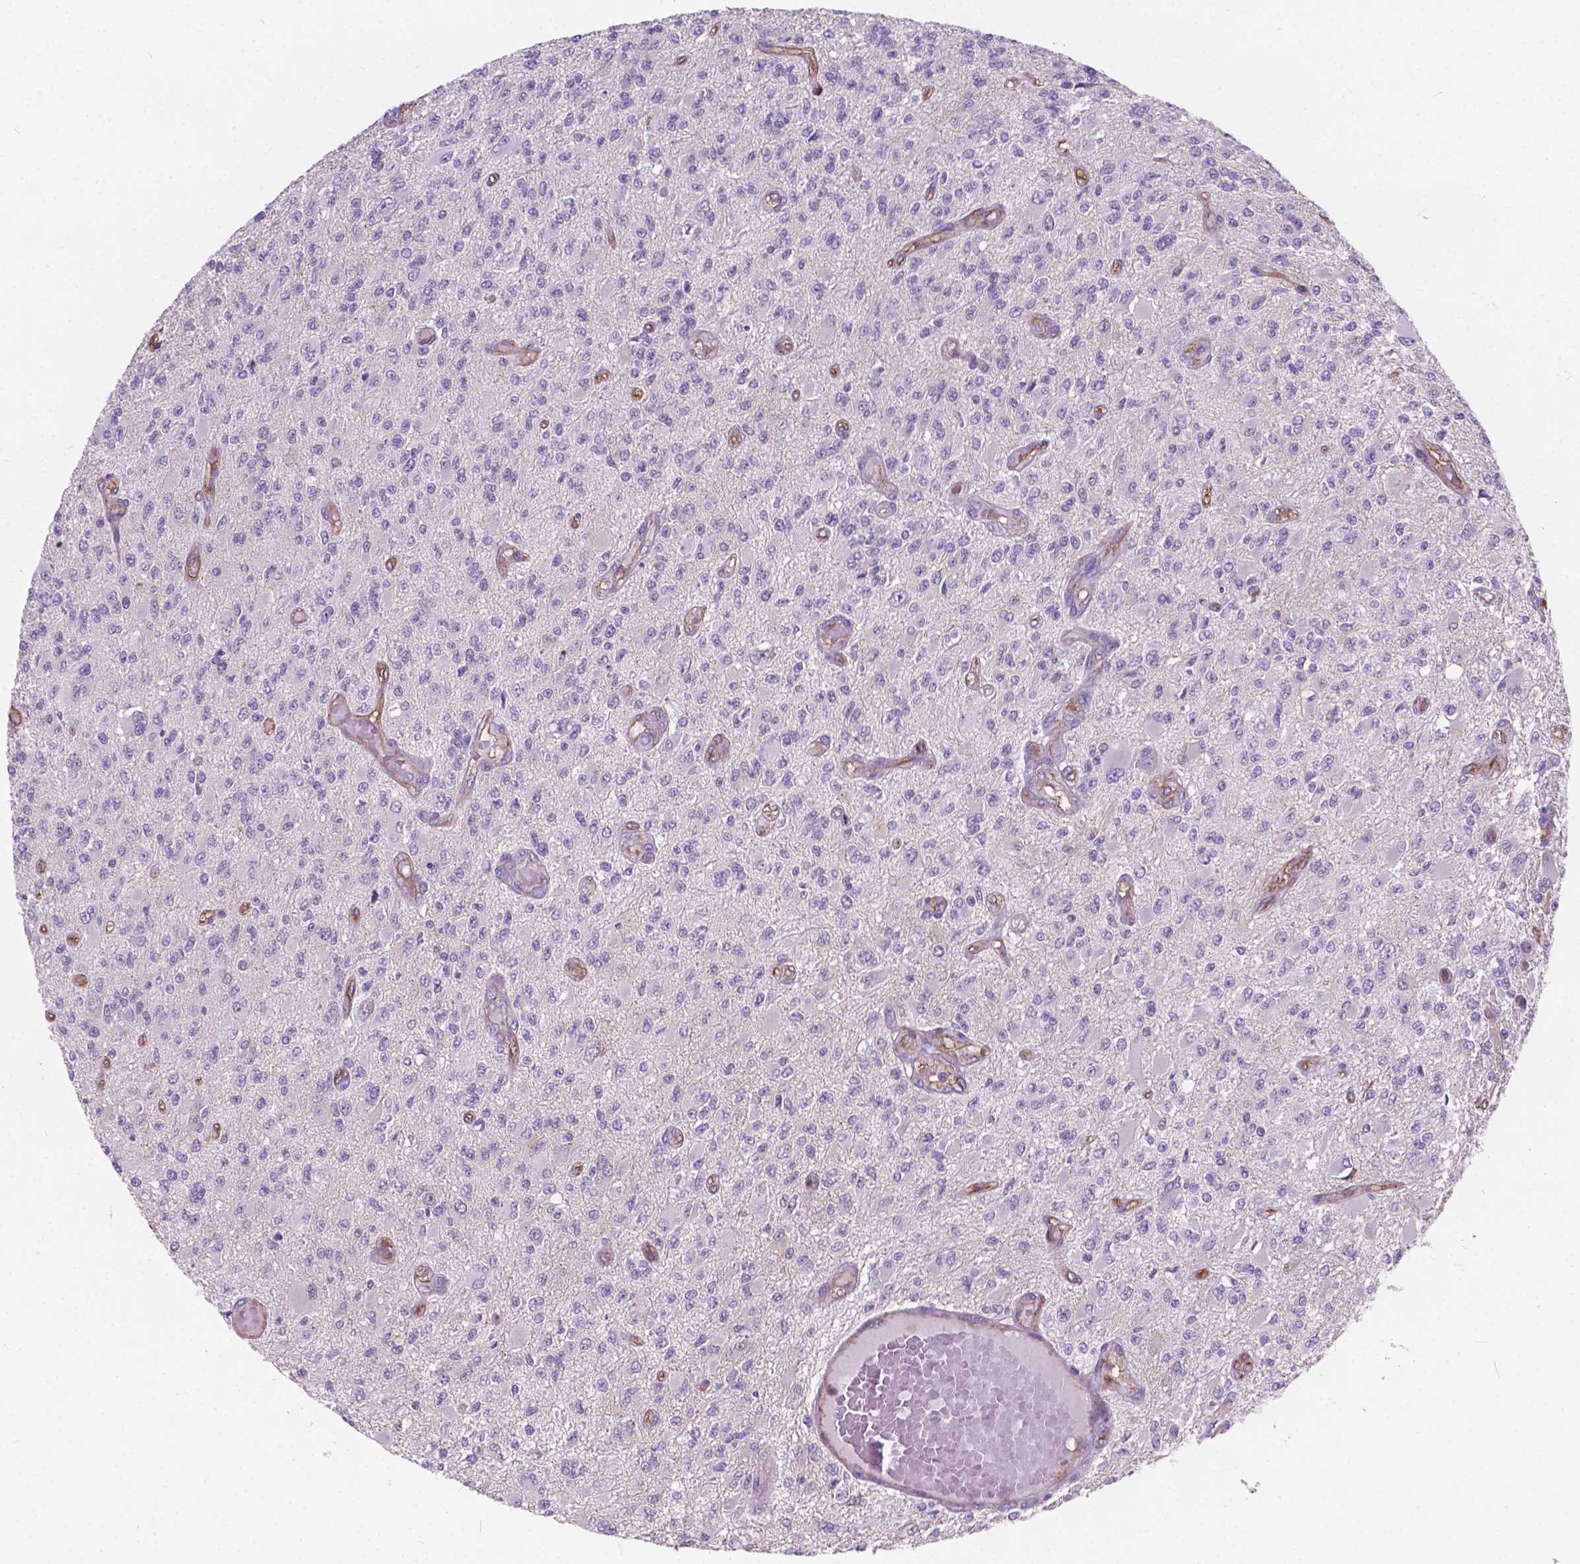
{"staining": {"intensity": "negative", "quantity": "none", "location": "none"}, "tissue": "glioma", "cell_type": "Tumor cells", "image_type": "cancer", "snomed": [{"axis": "morphology", "description": "Glioma, malignant, High grade"}, {"axis": "topography", "description": "Brain"}], "caption": "Photomicrograph shows no protein positivity in tumor cells of malignant glioma (high-grade) tissue. (Brightfield microscopy of DAB (3,3'-diaminobenzidine) IHC at high magnification).", "gene": "KIAA0040", "patient": {"sex": "female", "age": 63}}